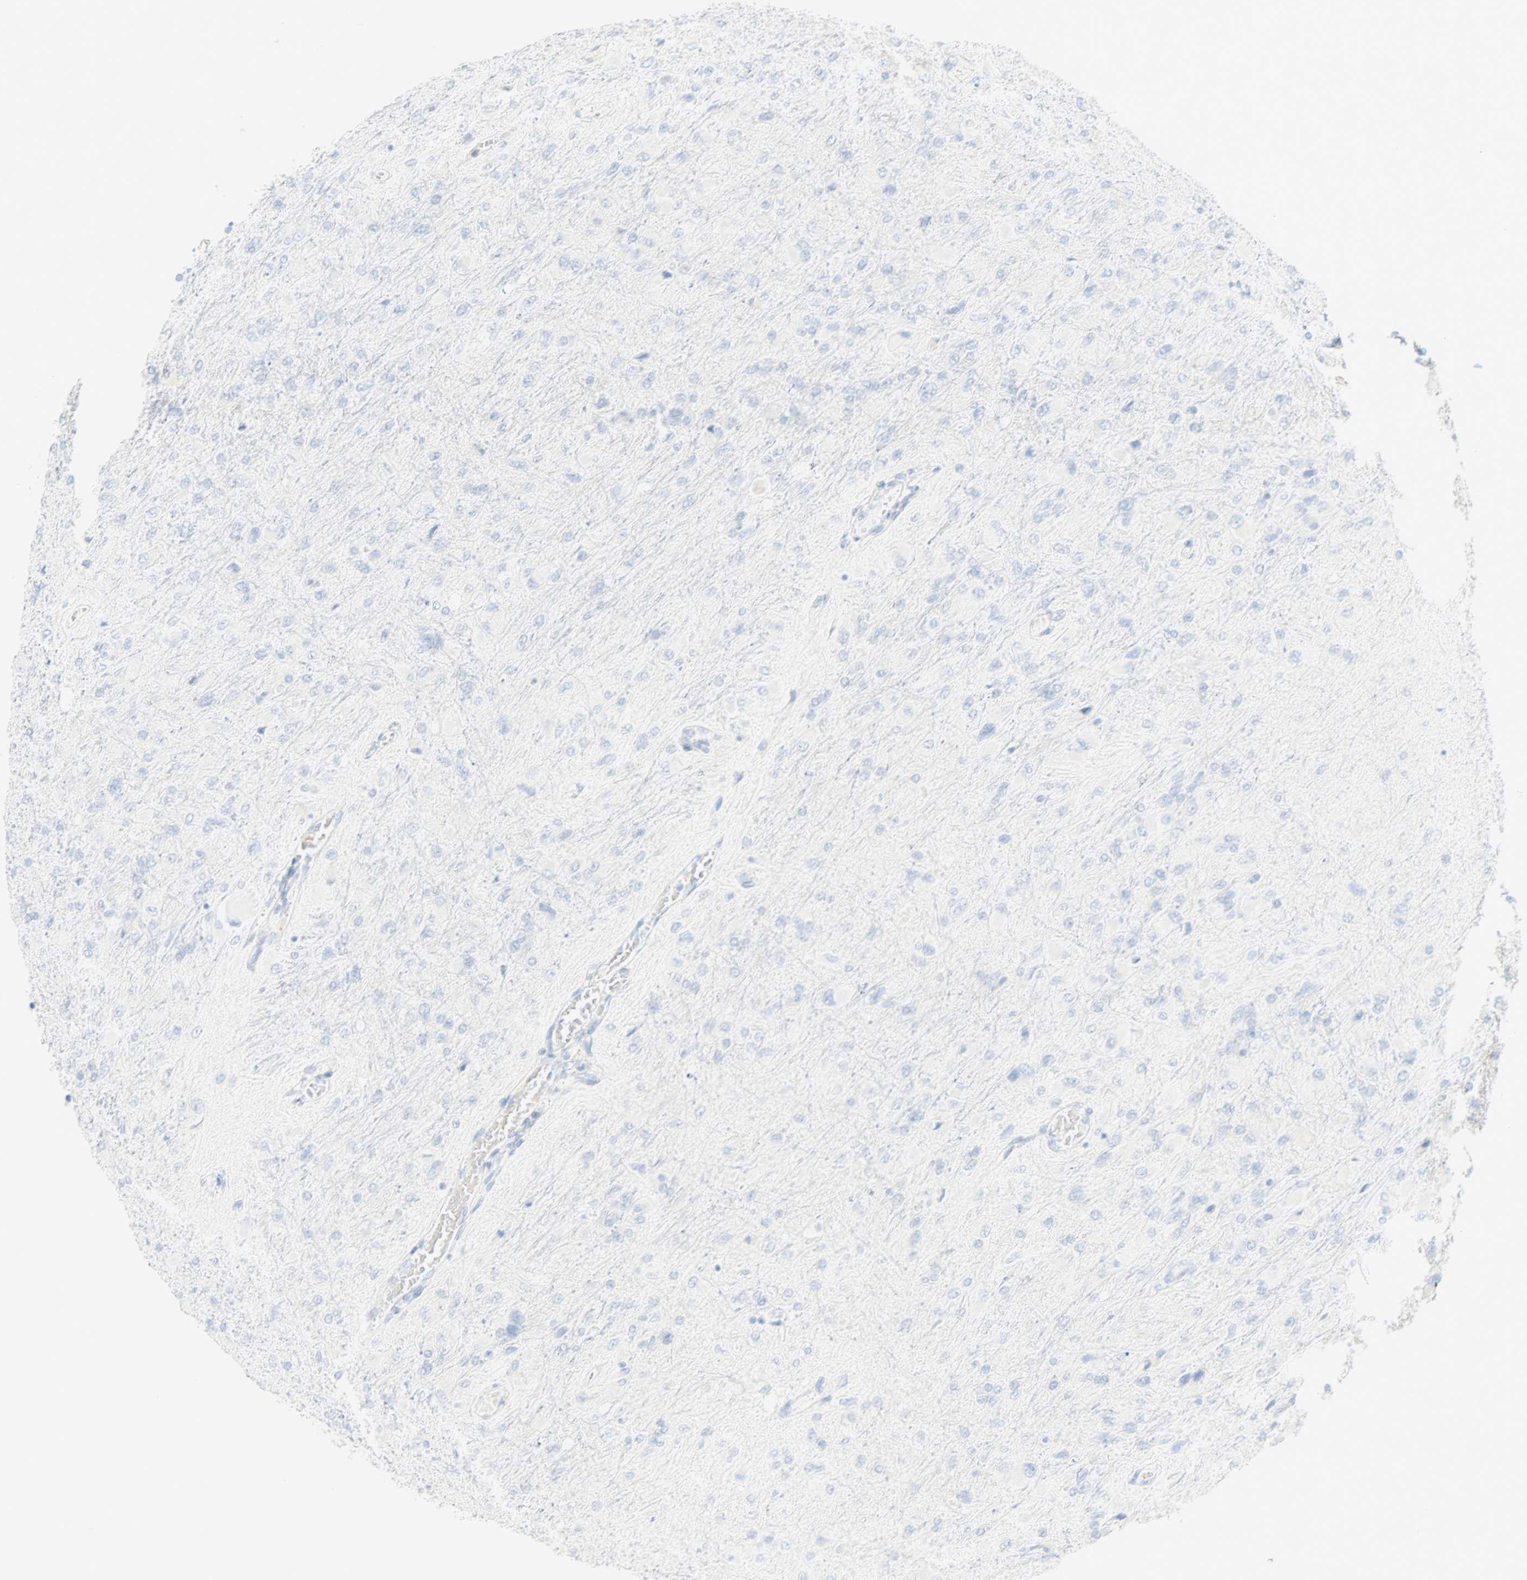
{"staining": {"intensity": "negative", "quantity": "none", "location": "none"}, "tissue": "glioma", "cell_type": "Tumor cells", "image_type": "cancer", "snomed": [{"axis": "morphology", "description": "Glioma, malignant, High grade"}, {"axis": "topography", "description": "Cerebral cortex"}], "caption": "IHC photomicrograph of neoplastic tissue: human glioma stained with DAB demonstrates no significant protein positivity in tumor cells.", "gene": "SELENBP1", "patient": {"sex": "female", "age": 36}}